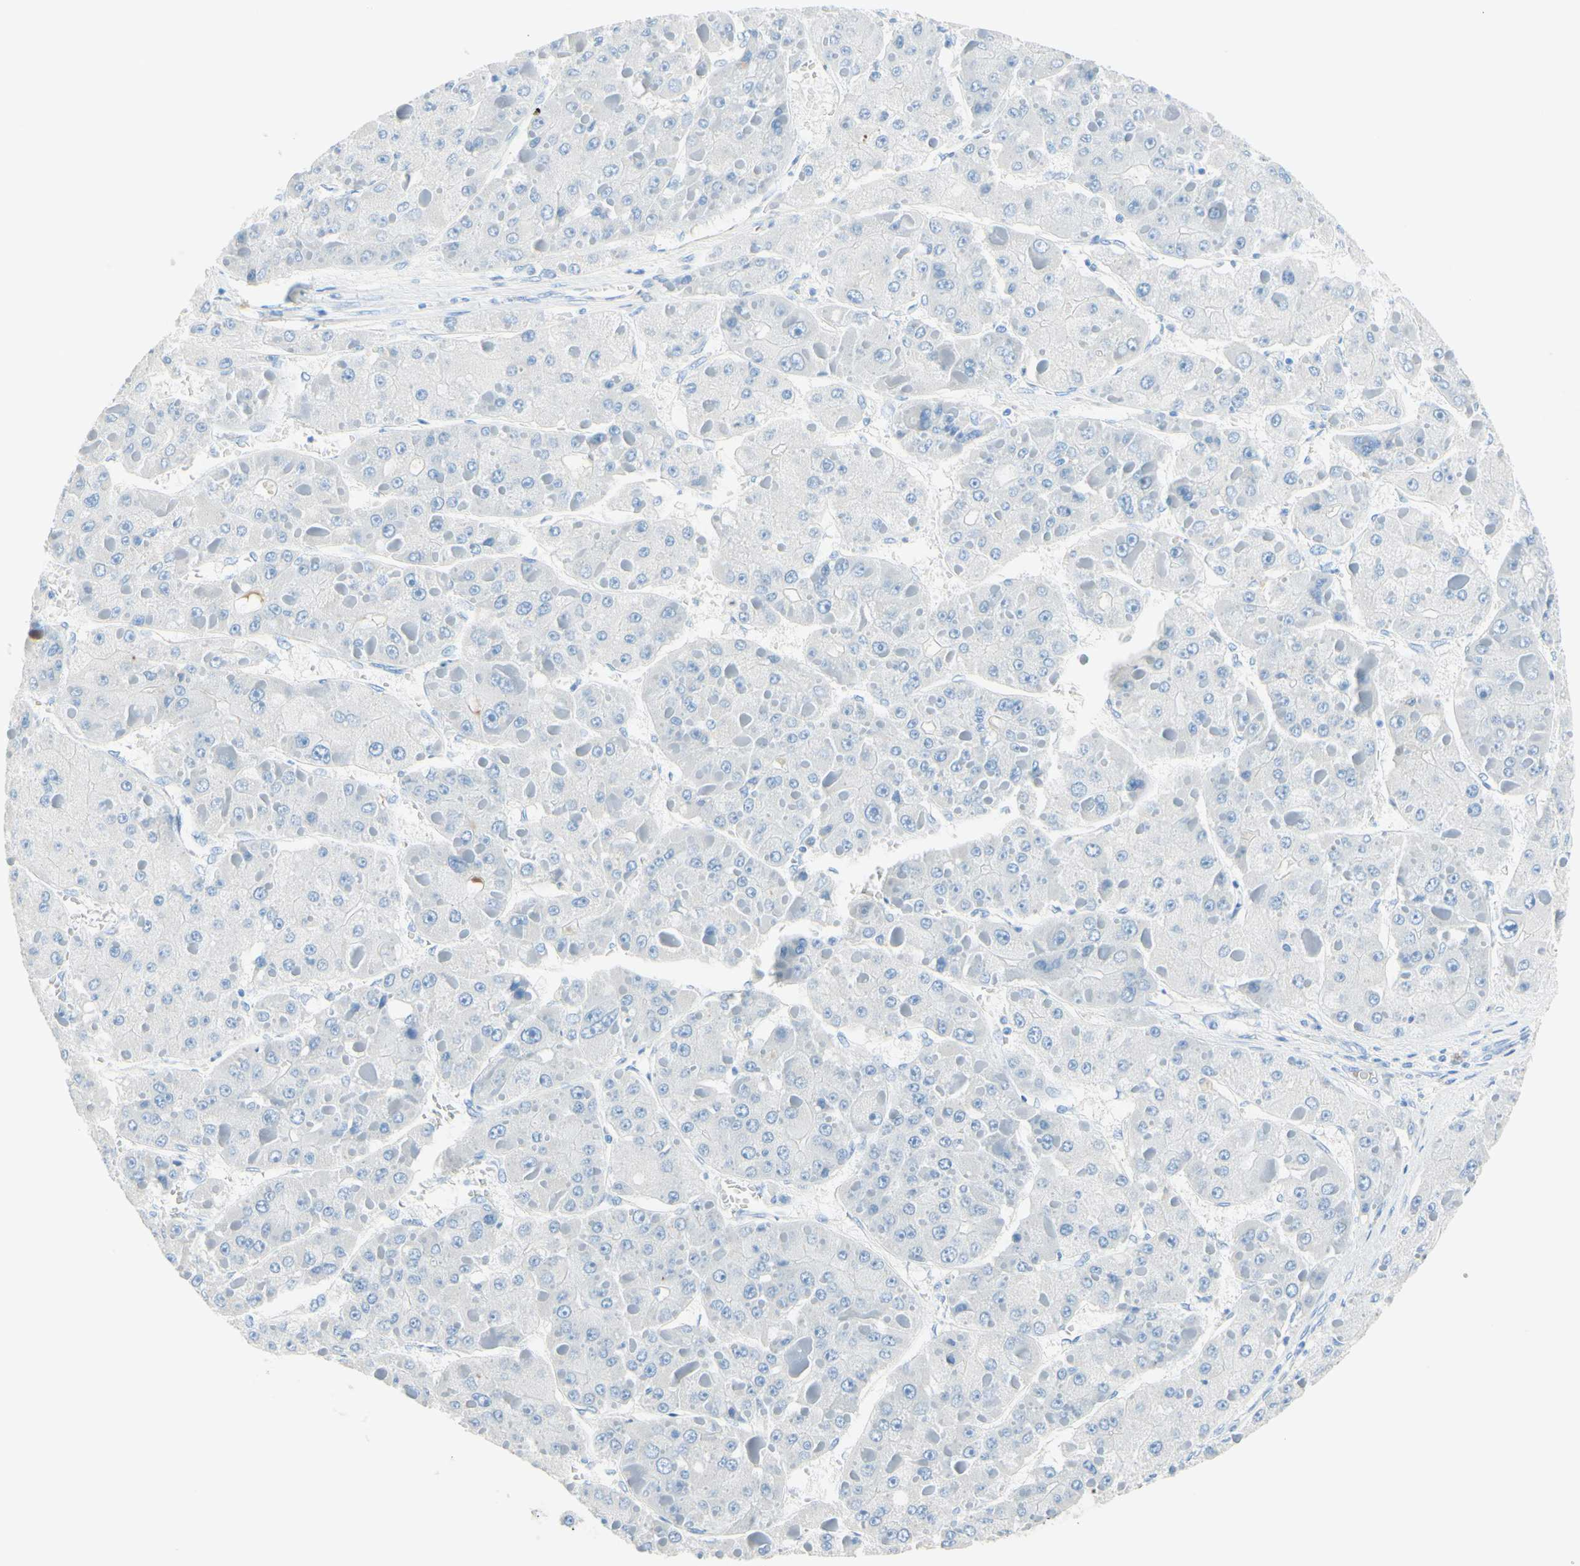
{"staining": {"intensity": "negative", "quantity": "none", "location": "none"}, "tissue": "liver cancer", "cell_type": "Tumor cells", "image_type": "cancer", "snomed": [{"axis": "morphology", "description": "Carcinoma, Hepatocellular, NOS"}, {"axis": "topography", "description": "Liver"}], "caption": "Tumor cells show no significant protein expression in liver hepatocellular carcinoma. (DAB (3,3'-diaminobenzidine) immunohistochemistry (IHC), high magnification).", "gene": "IL6ST", "patient": {"sex": "female", "age": 73}}